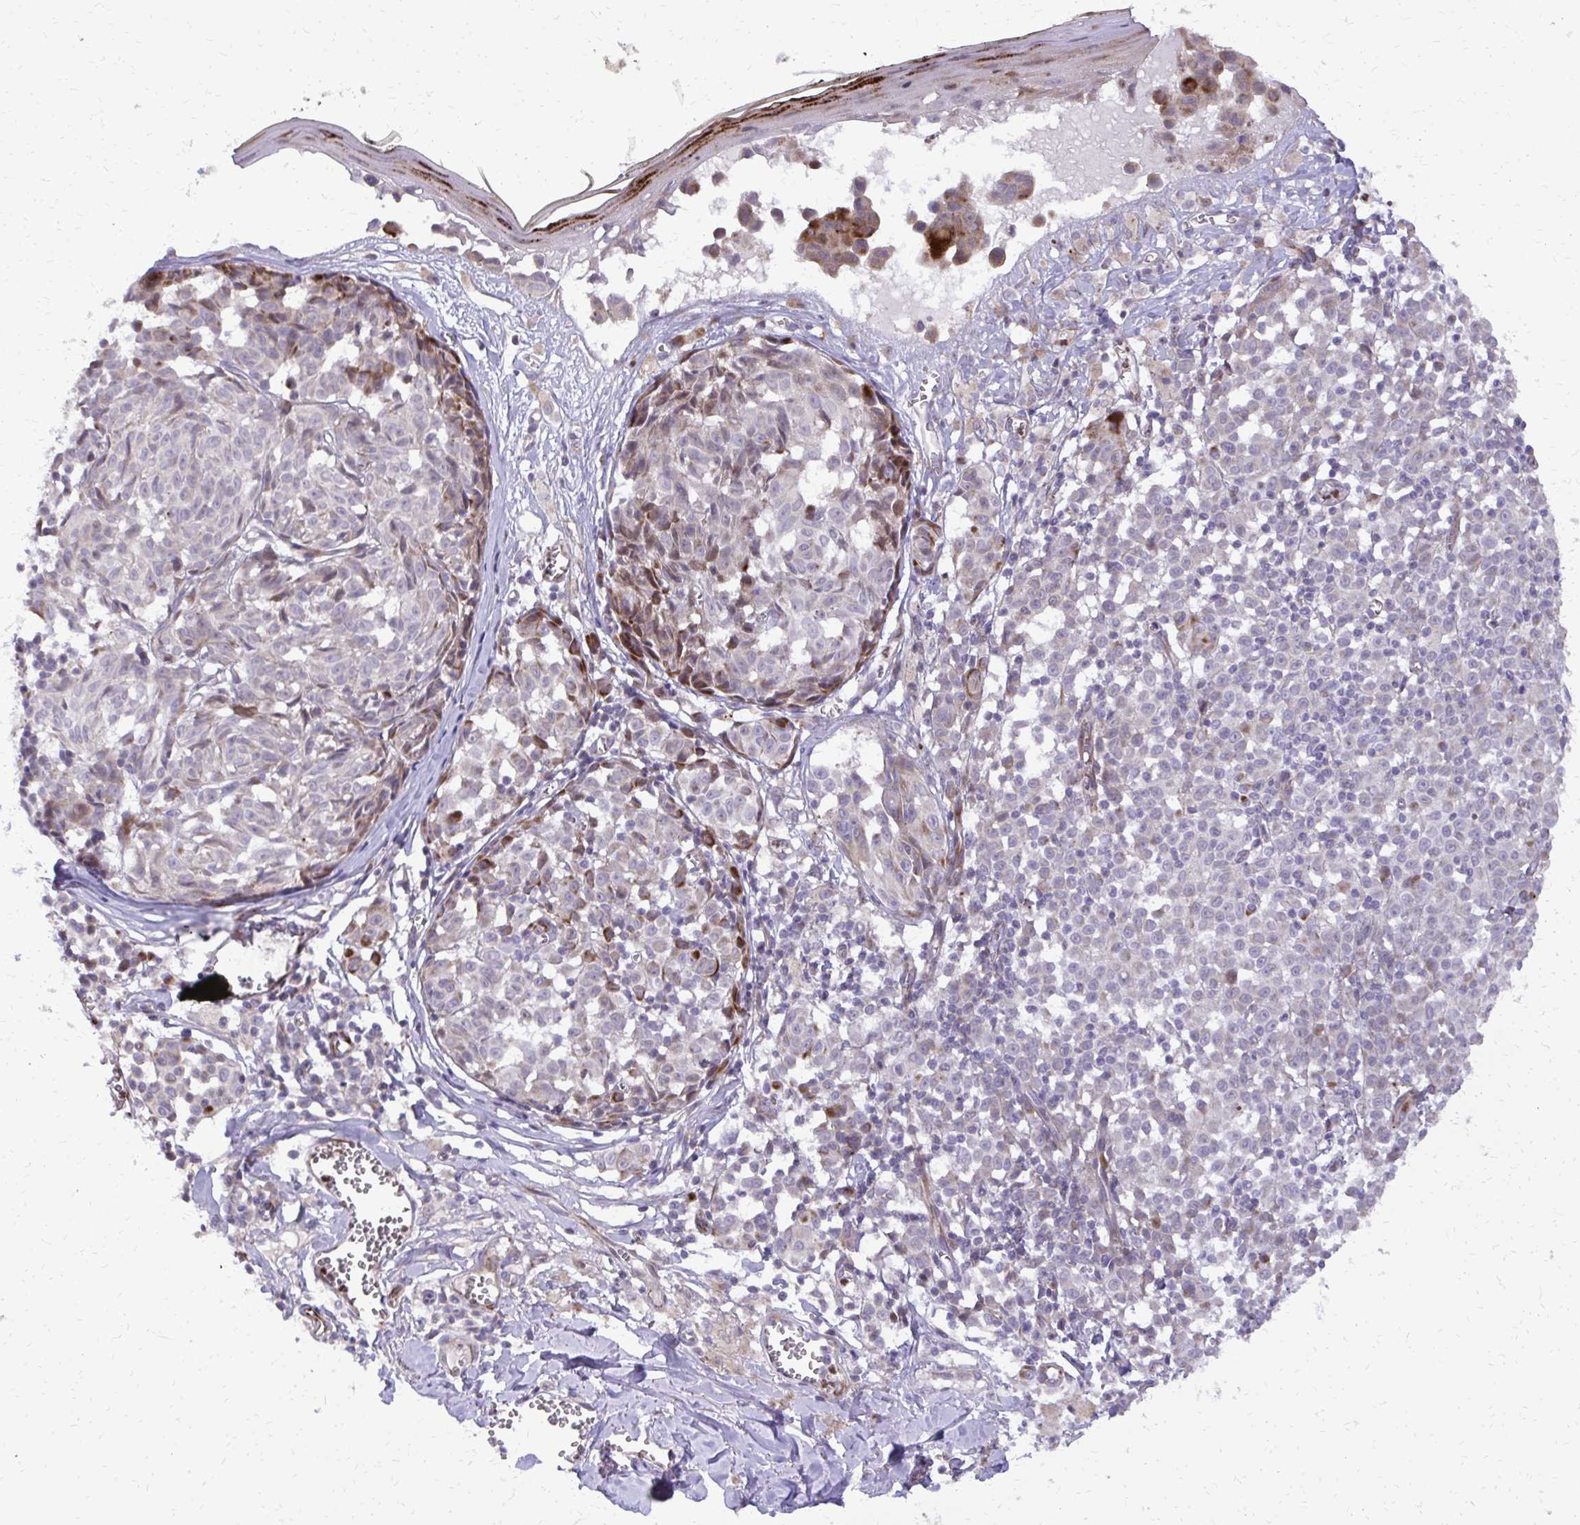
{"staining": {"intensity": "negative", "quantity": "none", "location": "none"}, "tissue": "melanoma", "cell_type": "Tumor cells", "image_type": "cancer", "snomed": [{"axis": "morphology", "description": "Malignant melanoma, NOS"}, {"axis": "topography", "description": "Skin"}], "caption": "Immunohistochemistry (IHC) photomicrograph of human melanoma stained for a protein (brown), which displays no staining in tumor cells. The staining was performed using DAB to visualize the protein expression in brown, while the nuclei were stained in blue with hematoxylin (Magnification: 20x).", "gene": "ABCC3", "patient": {"sex": "female", "age": 43}}